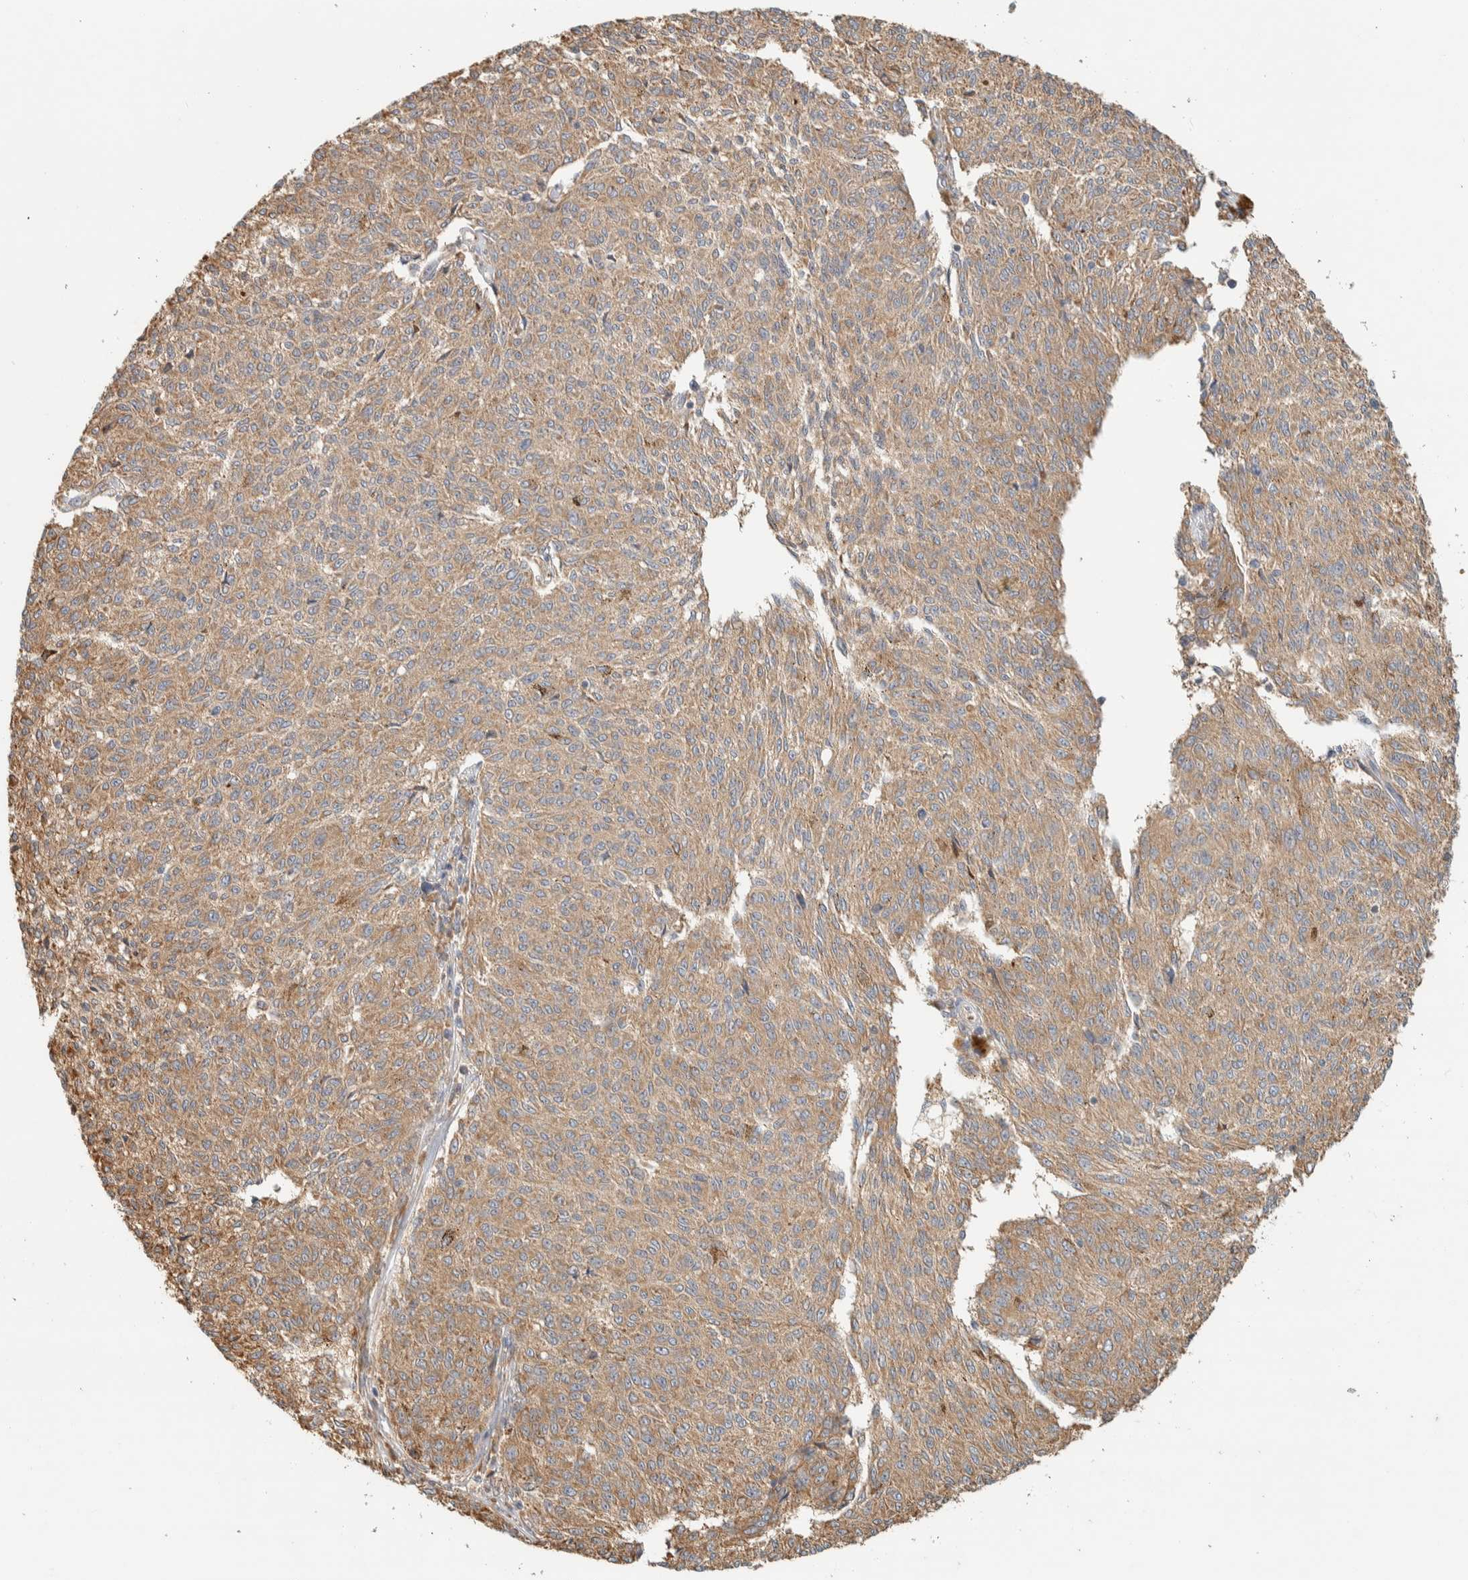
{"staining": {"intensity": "moderate", "quantity": ">75%", "location": "cytoplasmic/membranous"}, "tissue": "melanoma", "cell_type": "Tumor cells", "image_type": "cancer", "snomed": [{"axis": "morphology", "description": "Malignant melanoma, NOS"}, {"axis": "topography", "description": "Skin"}], "caption": "Protein expression by immunohistochemistry shows moderate cytoplasmic/membranous positivity in about >75% of tumor cells in malignant melanoma. The protein is stained brown, and the nuclei are stained in blue (DAB IHC with brightfield microscopy, high magnification).", "gene": "RAB11FIP1", "patient": {"sex": "female", "age": 72}}